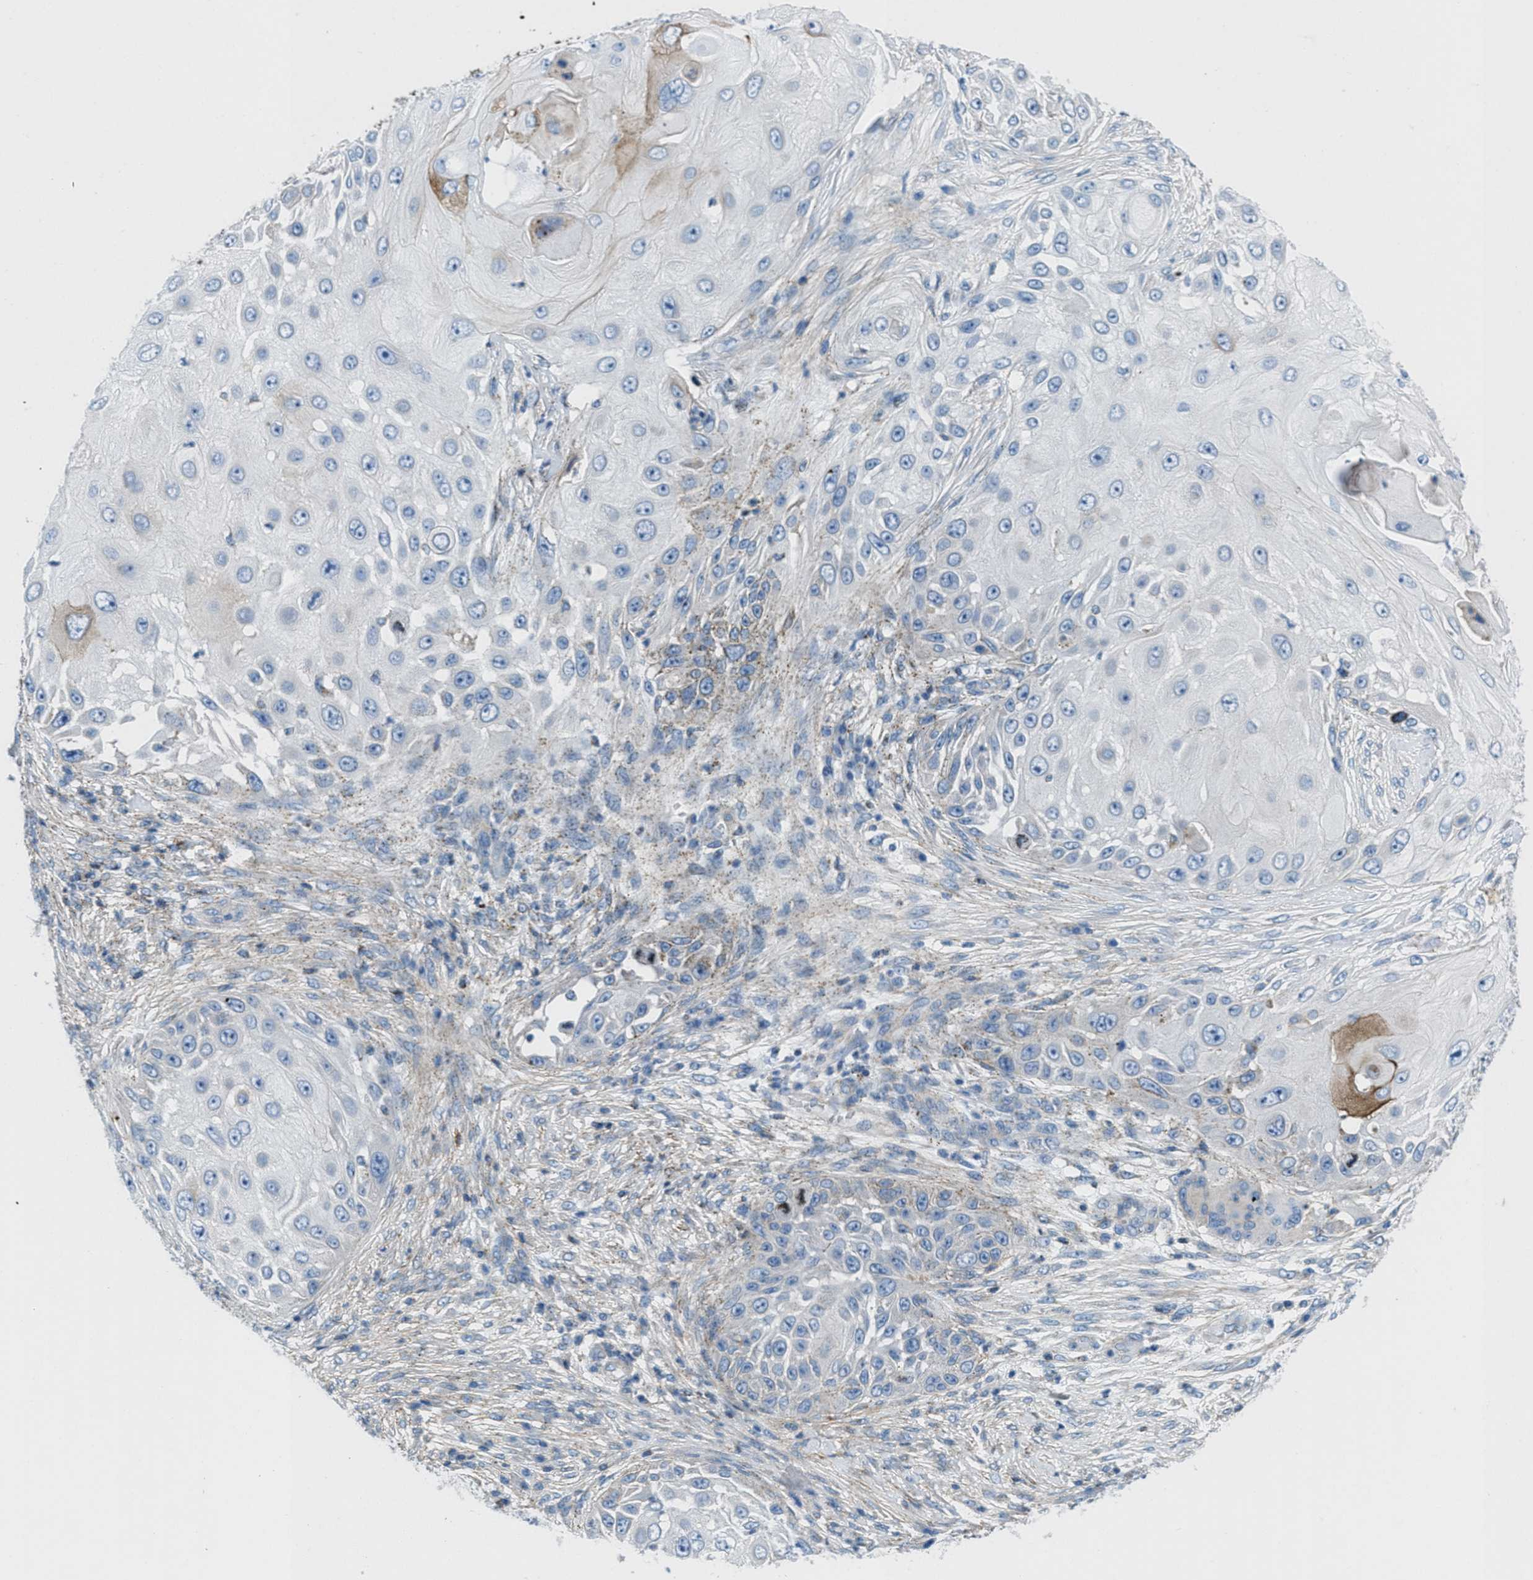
{"staining": {"intensity": "weak", "quantity": "<25%", "location": "cytoplasmic/membranous"}, "tissue": "skin cancer", "cell_type": "Tumor cells", "image_type": "cancer", "snomed": [{"axis": "morphology", "description": "Squamous cell carcinoma, NOS"}, {"axis": "topography", "description": "Skin"}], "caption": "Immunohistochemistry of human skin cancer (squamous cell carcinoma) exhibits no staining in tumor cells.", "gene": "MFSD13A", "patient": {"sex": "female", "age": 44}}